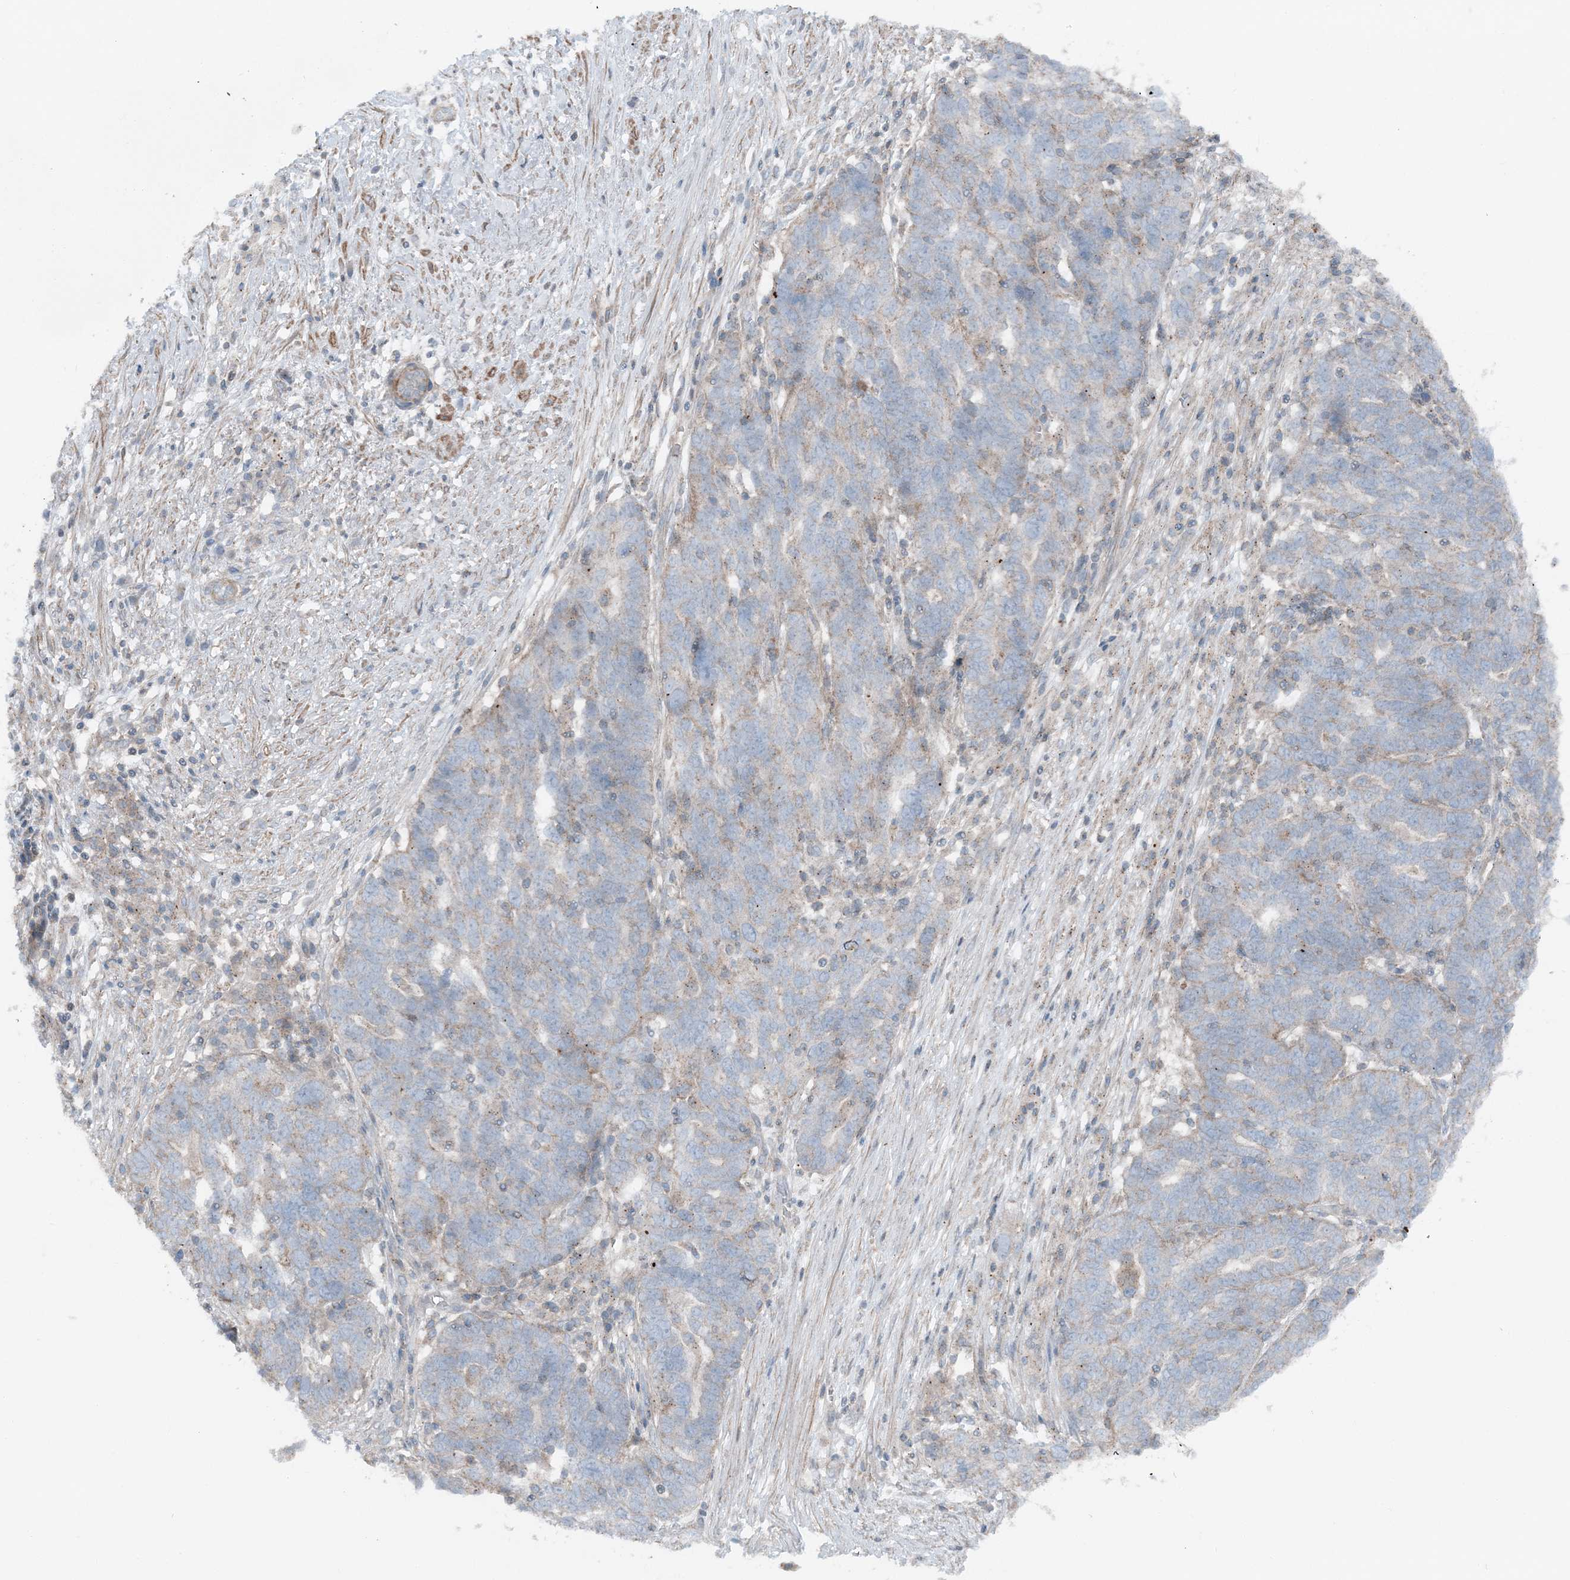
{"staining": {"intensity": "moderate", "quantity": "<25%", "location": "cytoplasmic/membranous"}, "tissue": "ovarian cancer", "cell_type": "Tumor cells", "image_type": "cancer", "snomed": [{"axis": "morphology", "description": "Cystadenocarcinoma, serous, NOS"}, {"axis": "topography", "description": "Ovary"}], "caption": "A low amount of moderate cytoplasmic/membranous staining is seen in approximately <25% of tumor cells in serous cystadenocarcinoma (ovarian) tissue.", "gene": "KY", "patient": {"sex": "female", "age": 59}}